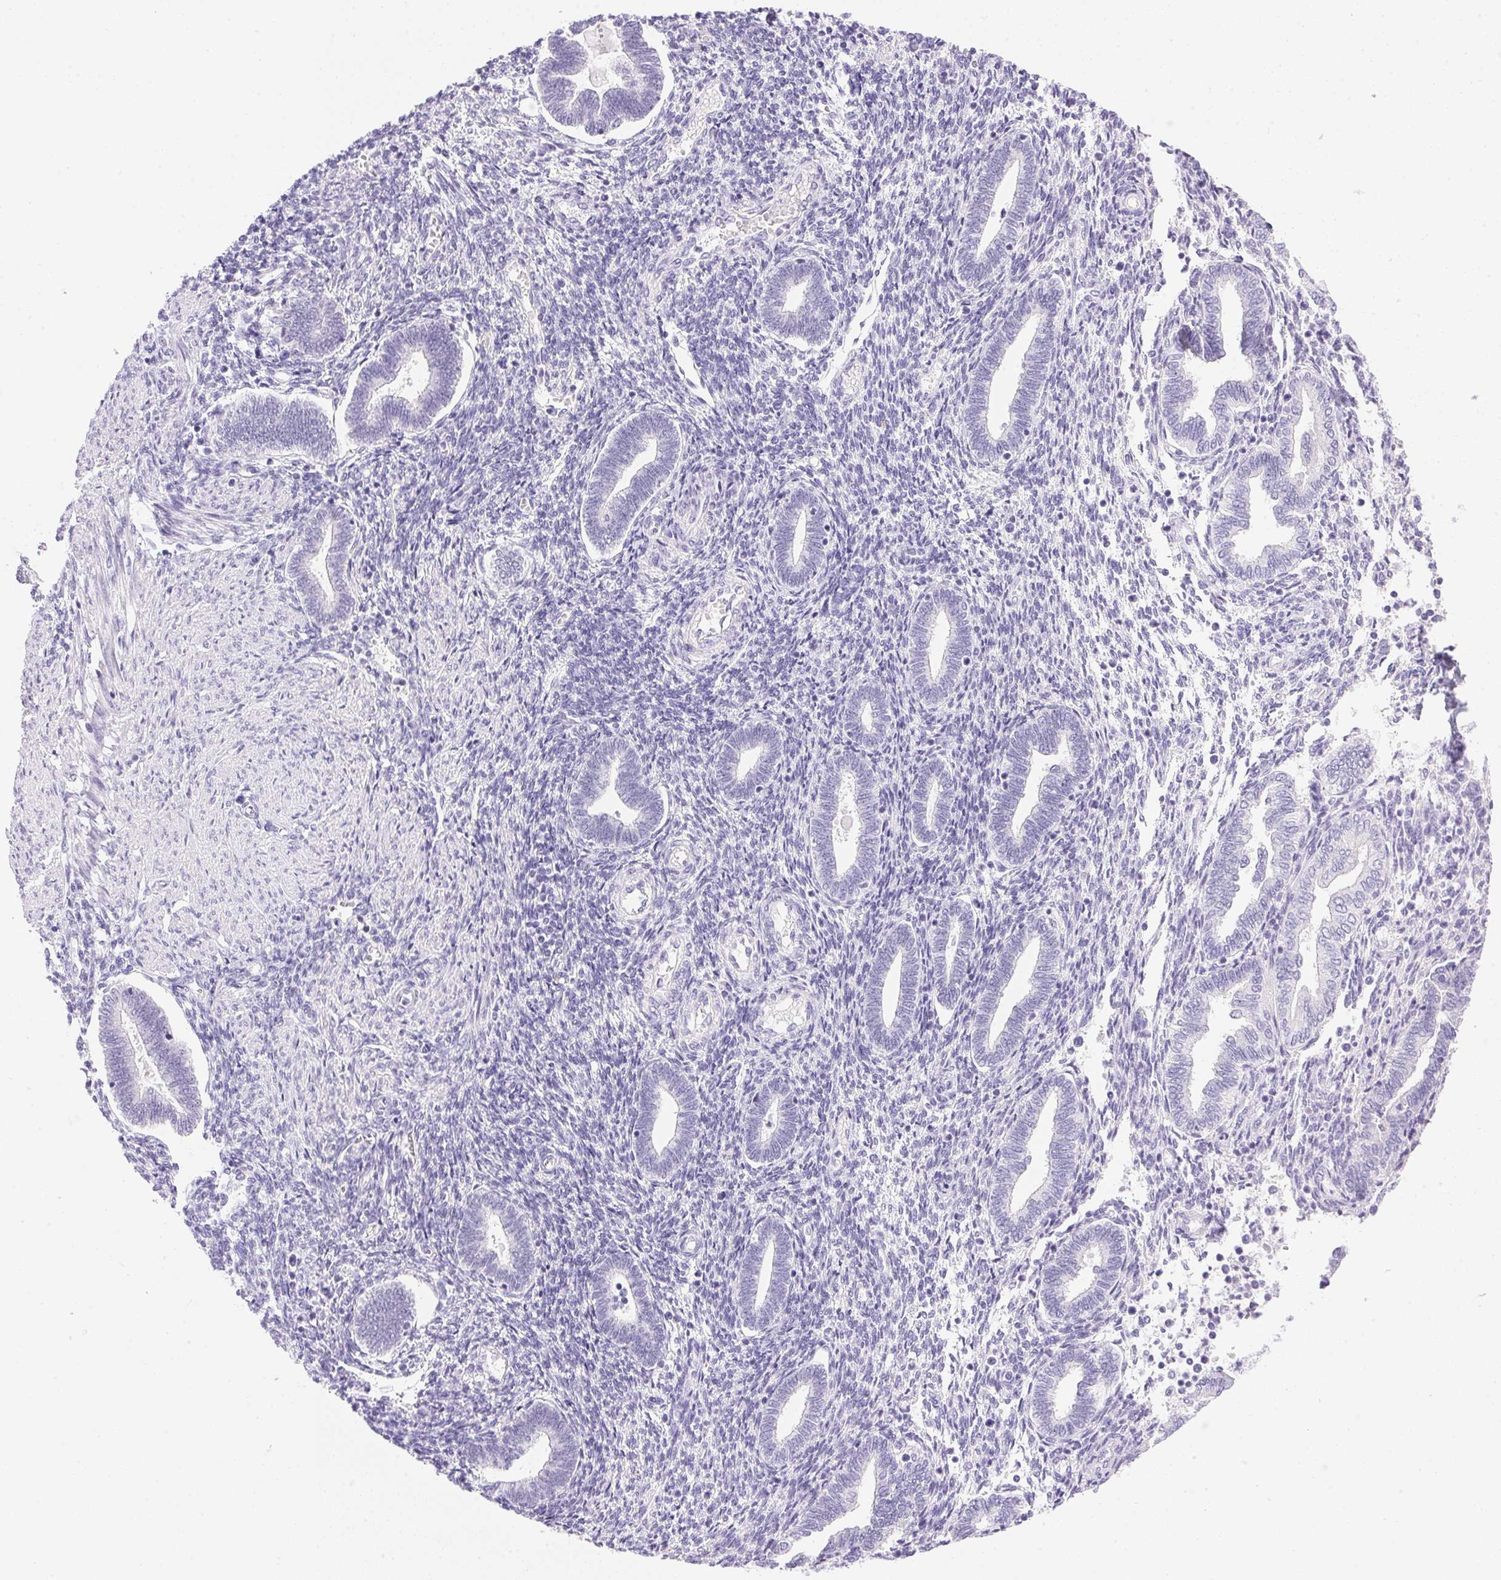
{"staining": {"intensity": "negative", "quantity": "none", "location": "none"}, "tissue": "endometrium", "cell_type": "Cells in endometrial stroma", "image_type": "normal", "snomed": [{"axis": "morphology", "description": "Normal tissue, NOS"}, {"axis": "topography", "description": "Endometrium"}], "caption": "Immunohistochemistry (IHC) micrograph of unremarkable endometrium stained for a protein (brown), which shows no positivity in cells in endometrial stroma.", "gene": "ATP6V0A4", "patient": {"sex": "female", "age": 42}}